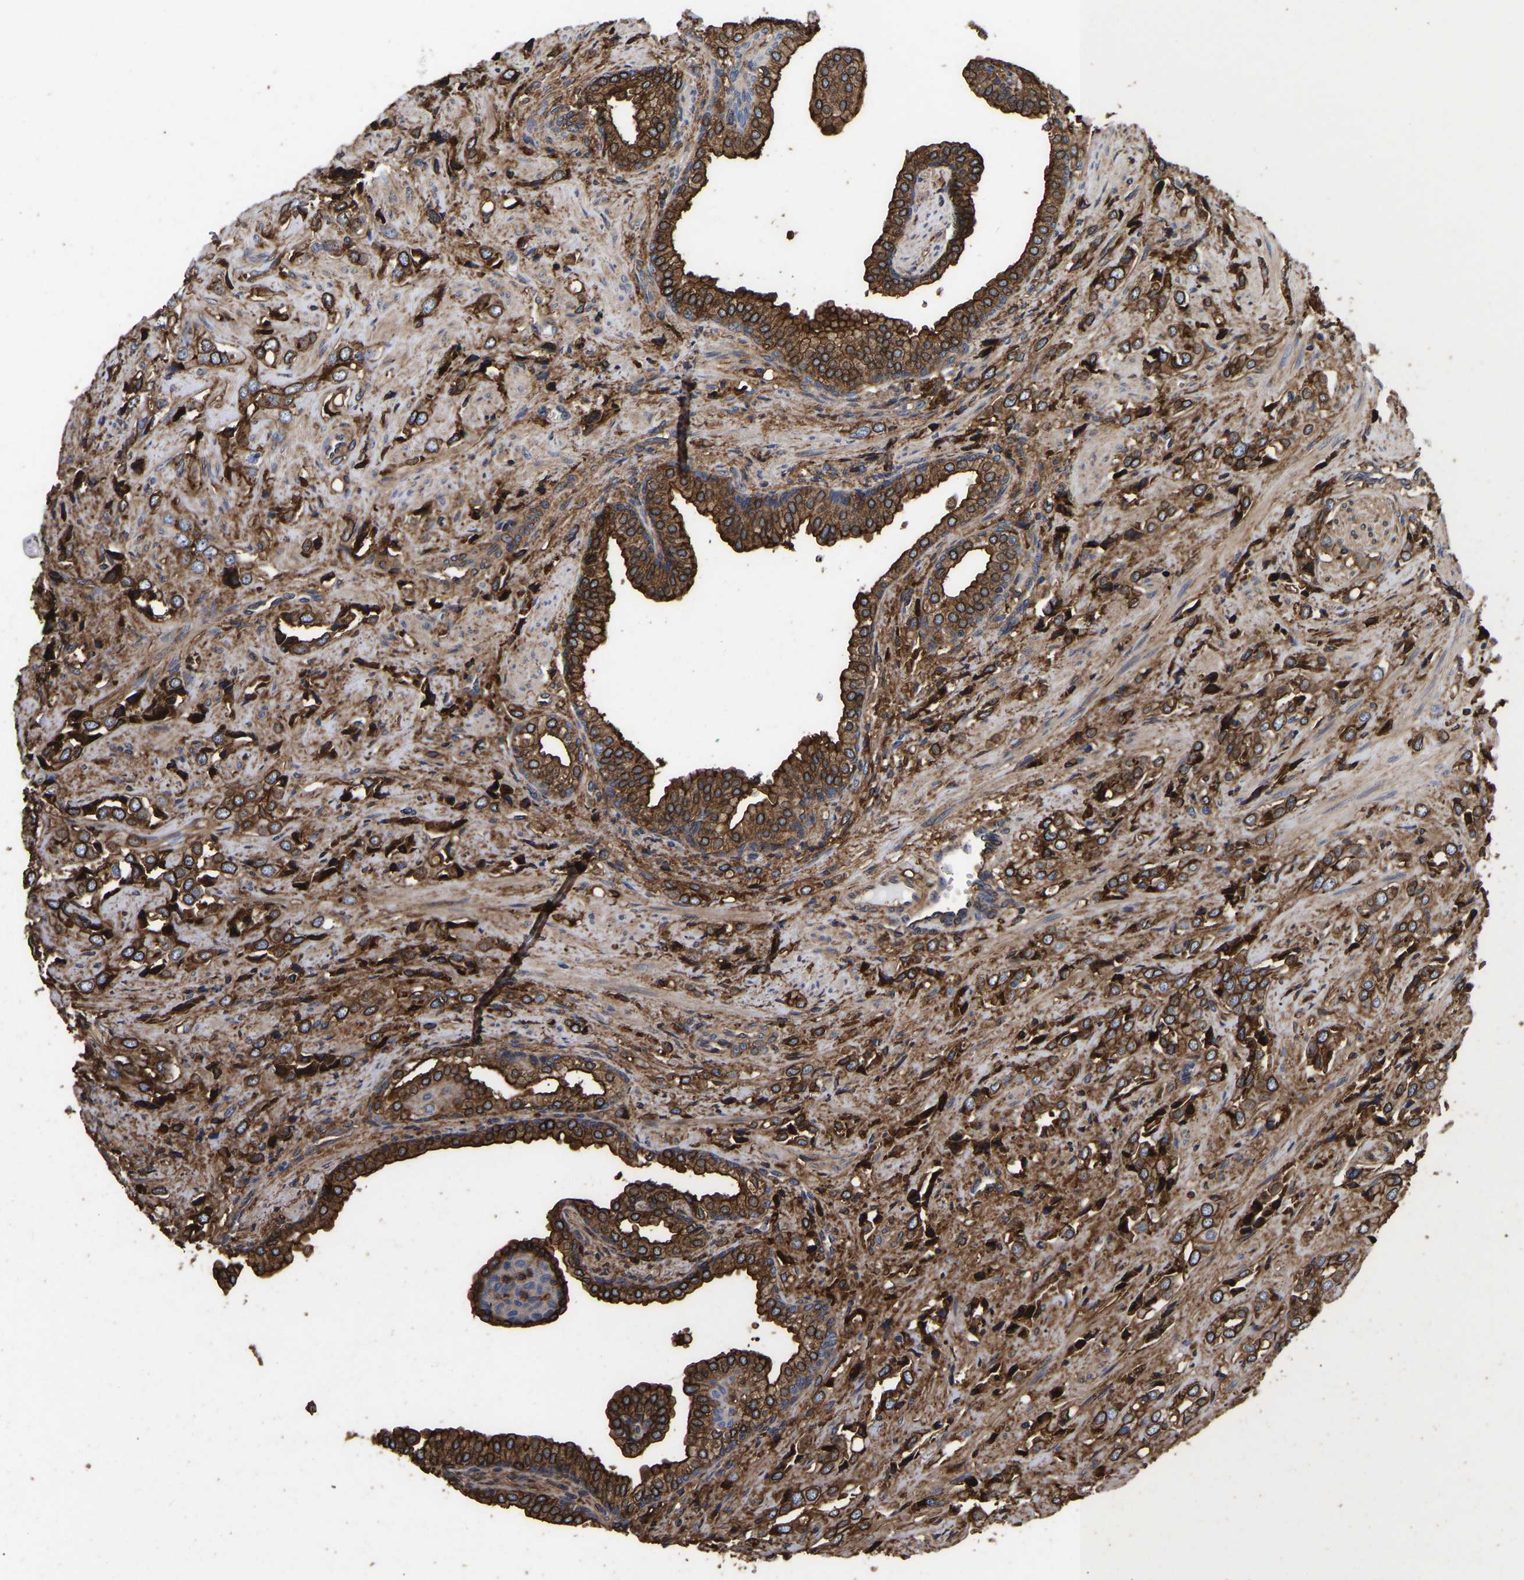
{"staining": {"intensity": "strong", "quantity": ">75%", "location": "cytoplasmic/membranous,nuclear"}, "tissue": "prostate cancer", "cell_type": "Tumor cells", "image_type": "cancer", "snomed": [{"axis": "morphology", "description": "Adenocarcinoma, High grade"}, {"axis": "topography", "description": "Prostate"}], "caption": "A high-resolution image shows immunohistochemistry (IHC) staining of prostate cancer (adenocarcinoma (high-grade)), which shows strong cytoplasmic/membranous and nuclear staining in approximately >75% of tumor cells.", "gene": "LIF", "patient": {"sex": "male", "age": 52}}